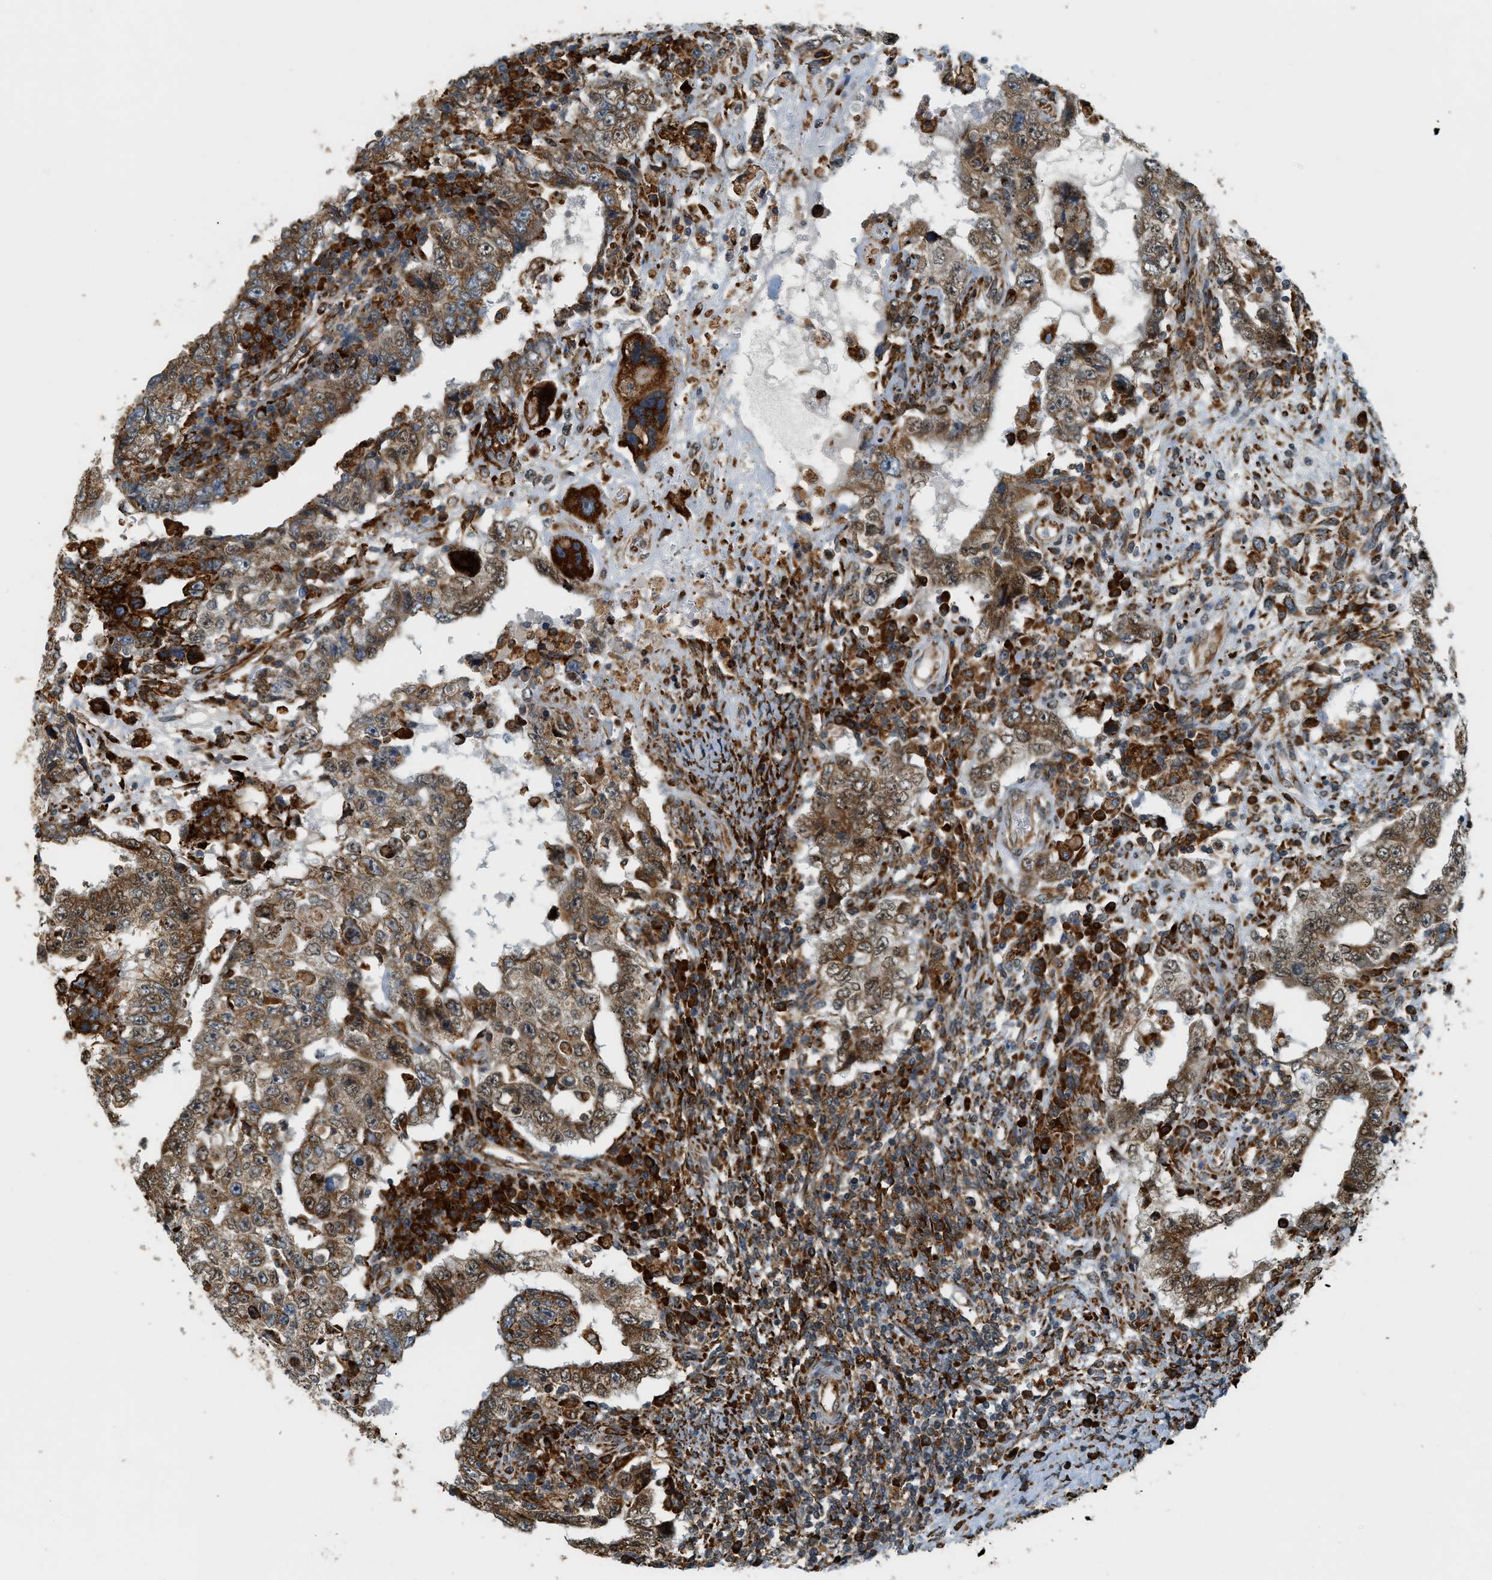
{"staining": {"intensity": "strong", "quantity": ">75%", "location": "cytoplasmic/membranous,nuclear"}, "tissue": "testis cancer", "cell_type": "Tumor cells", "image_type": "cancer", "snomed": [{"axis": "morphology", "description": "Carcinoma, Embryonal, NOS"}, {"axis": "topography", "description": "Testis"}], "caption": "A histopathology image of human testis cancer (embryonal carcinoma) stained for a protein demonstrates strong cytoplasmic/membranous and nuclear brown staining in tumor cells. (Stains: DAB (3,3'-diaminobenzidine) in brown, nuclei in blue, Microscopy: brightfield microscopy at high magnification).", "gene": "SEMA4D", "patient": {"sex": "male", "age": 26}}